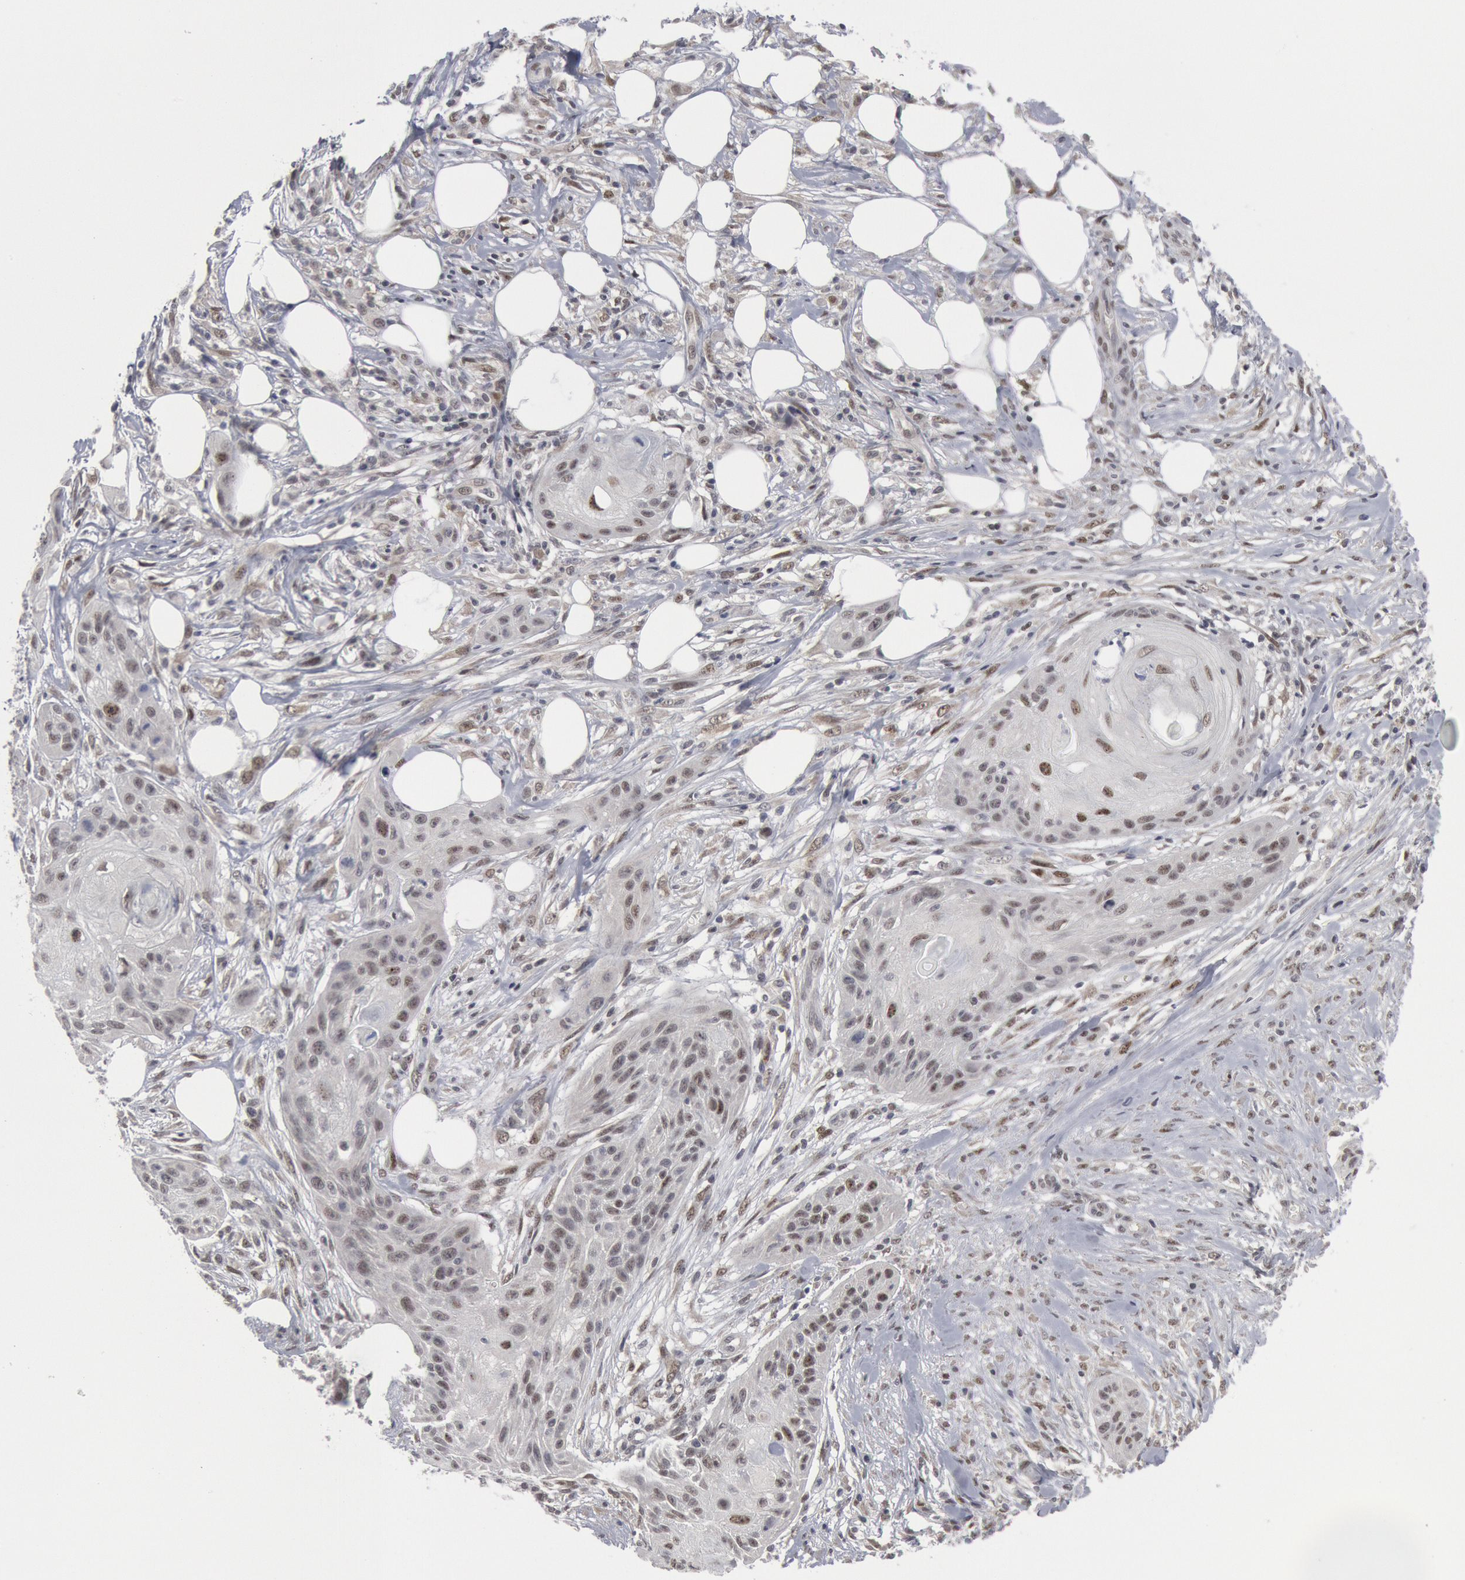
{"staining": {"intensity": "weak", "quantity": "<25%", "location": "nuclear"}, "tissue": "skin cancer", "cell_type": "Tumor cells", "image_type": "cancer", "snomed": [{"axis": "morphology", "description": "Squamous cell carcinoma, NOS"}, {"axis": "topography", "description": "Skin"}], "caption": "There is no significant staining in tumor cells of skin cancer.", "gene": "FOXO1", "patient": {"sex": "female", "age": 88}}